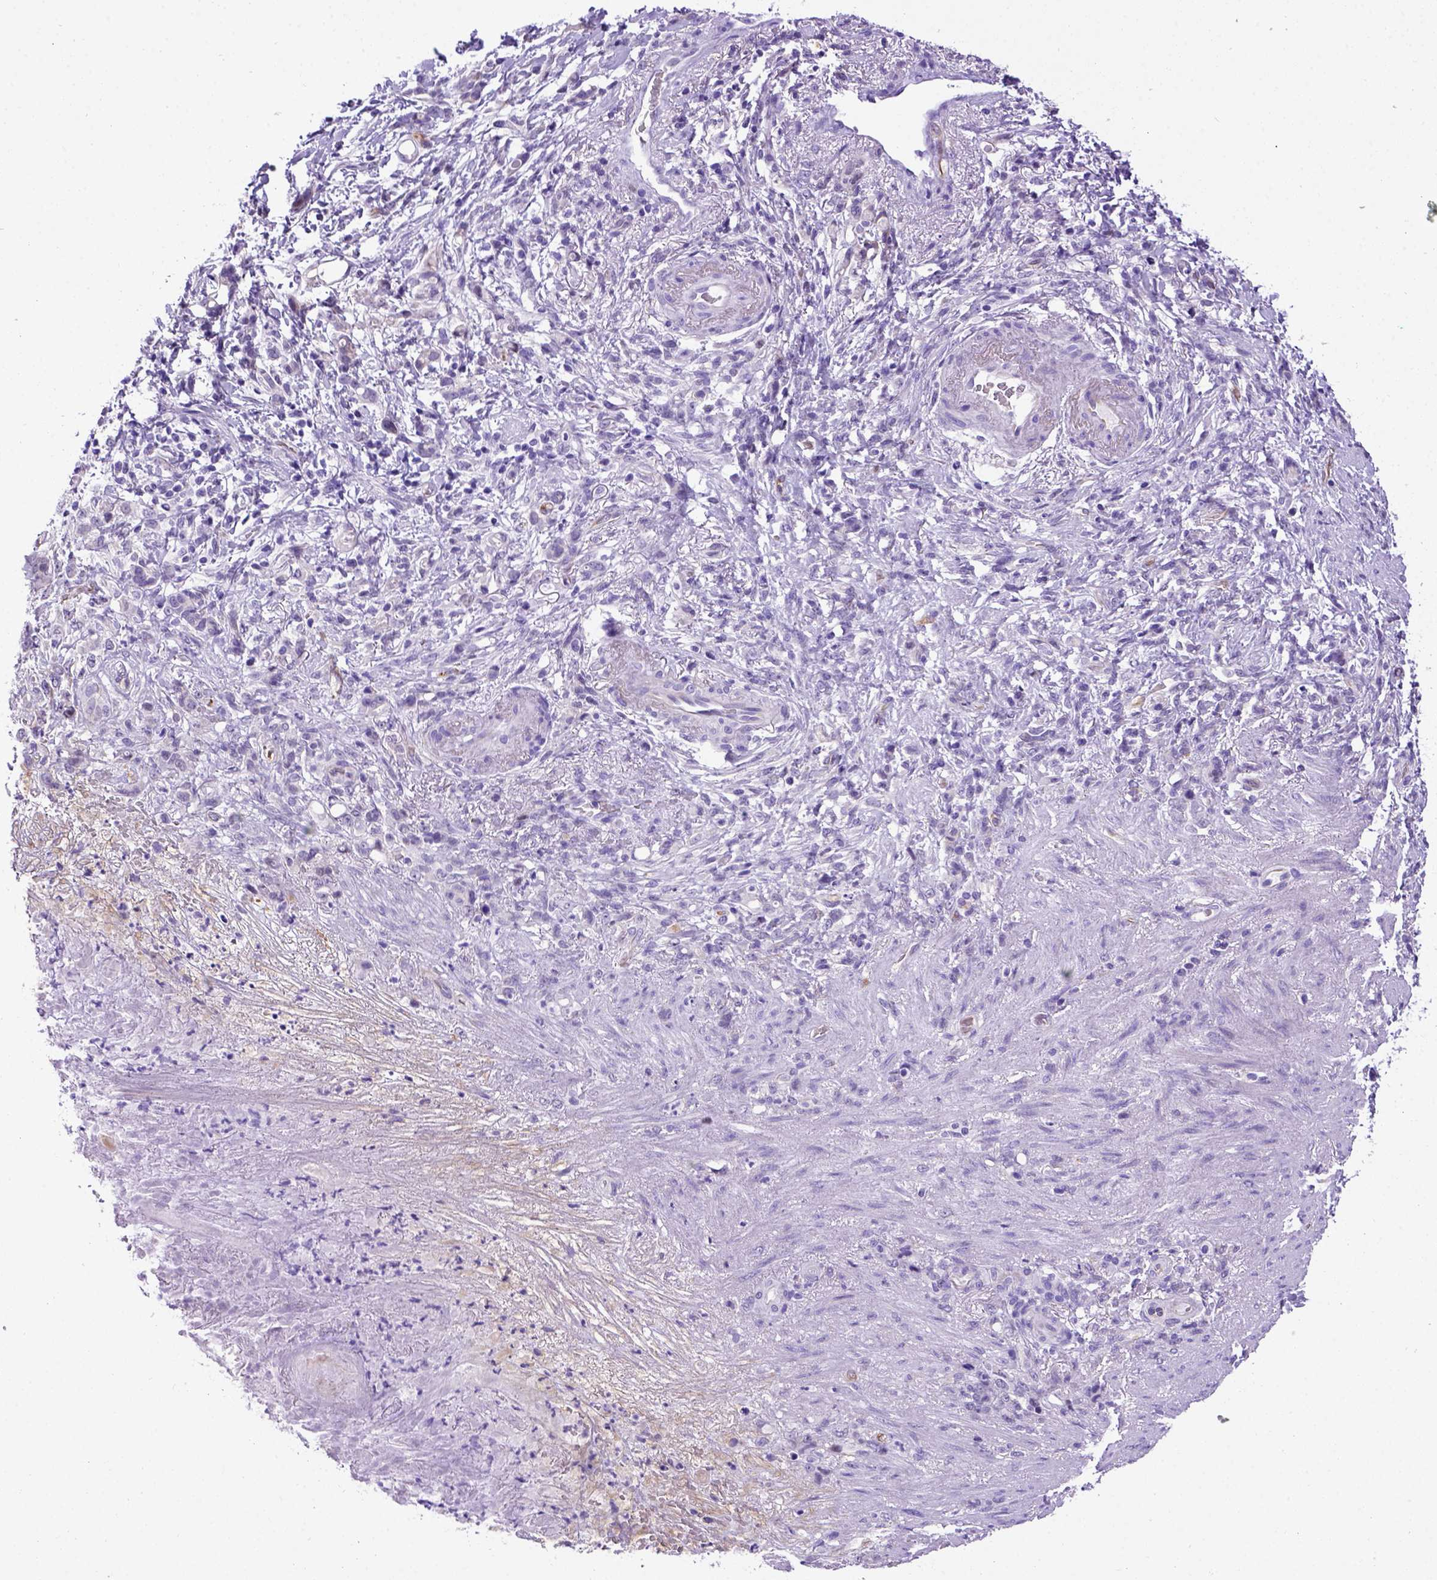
{"staining": {"intensity": "negative", "quantity": "none", "location": "none"}, "tissue": "stomach cancer", "cell_type": "Tumor cells", "image_type": "cancer", "snomed": [{"axis": "morphology", "description": "Adenocarcinoma, NOS"}, {"axis": "topography", "description": "Stomach"}], "caption": "The histopathology image displays no staining of tumor cells in stomach cancer (adenocarcinoma).", "gene": "ADAM12", "patient": {"sex": "female", "age": 84}}